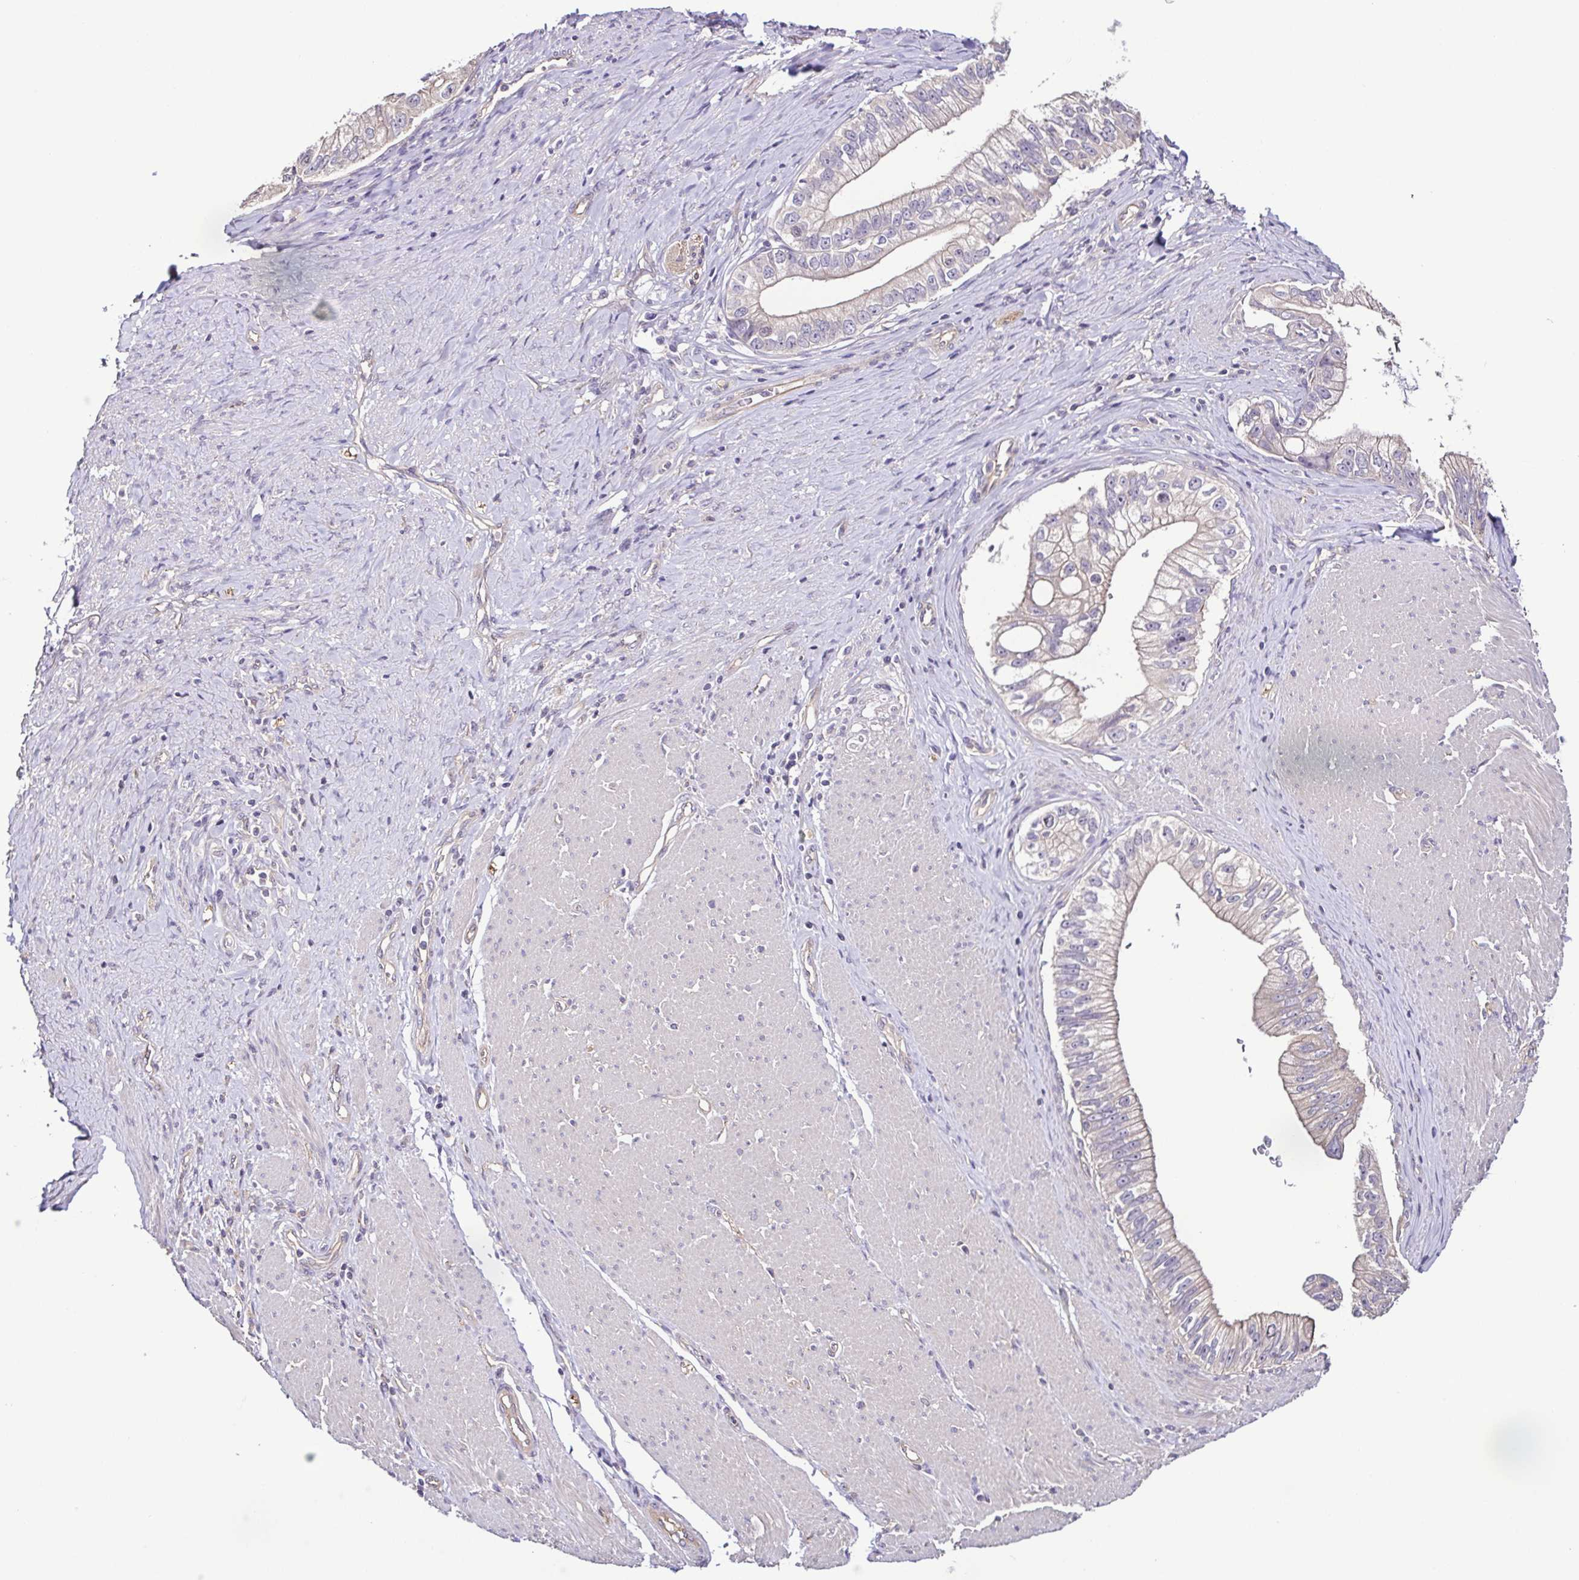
{"staining": {"intensity": "negative", "quantity": "none", "location": "none"}, "tissue": "pancreatic cancer", "cell_type": "Tumor cells", "image_type": "cancer", "snomed": [{"axis": "morphology", "description": "Adenocarcinoma, NOS"}, {"axis": "topography", "description": "Pancreas"}], "caption": "Immunohistochemical staining of pancreatic cancer demonstrates no significant positivity in tumor cells. Brightfield microscopy of immunohistochemistry (IHC) stained with DAB (brown) and hematoxylin (blue), captured at high magnification.", "gene": "LMOD2", "patient": {"sex": "male", "age": 70}}